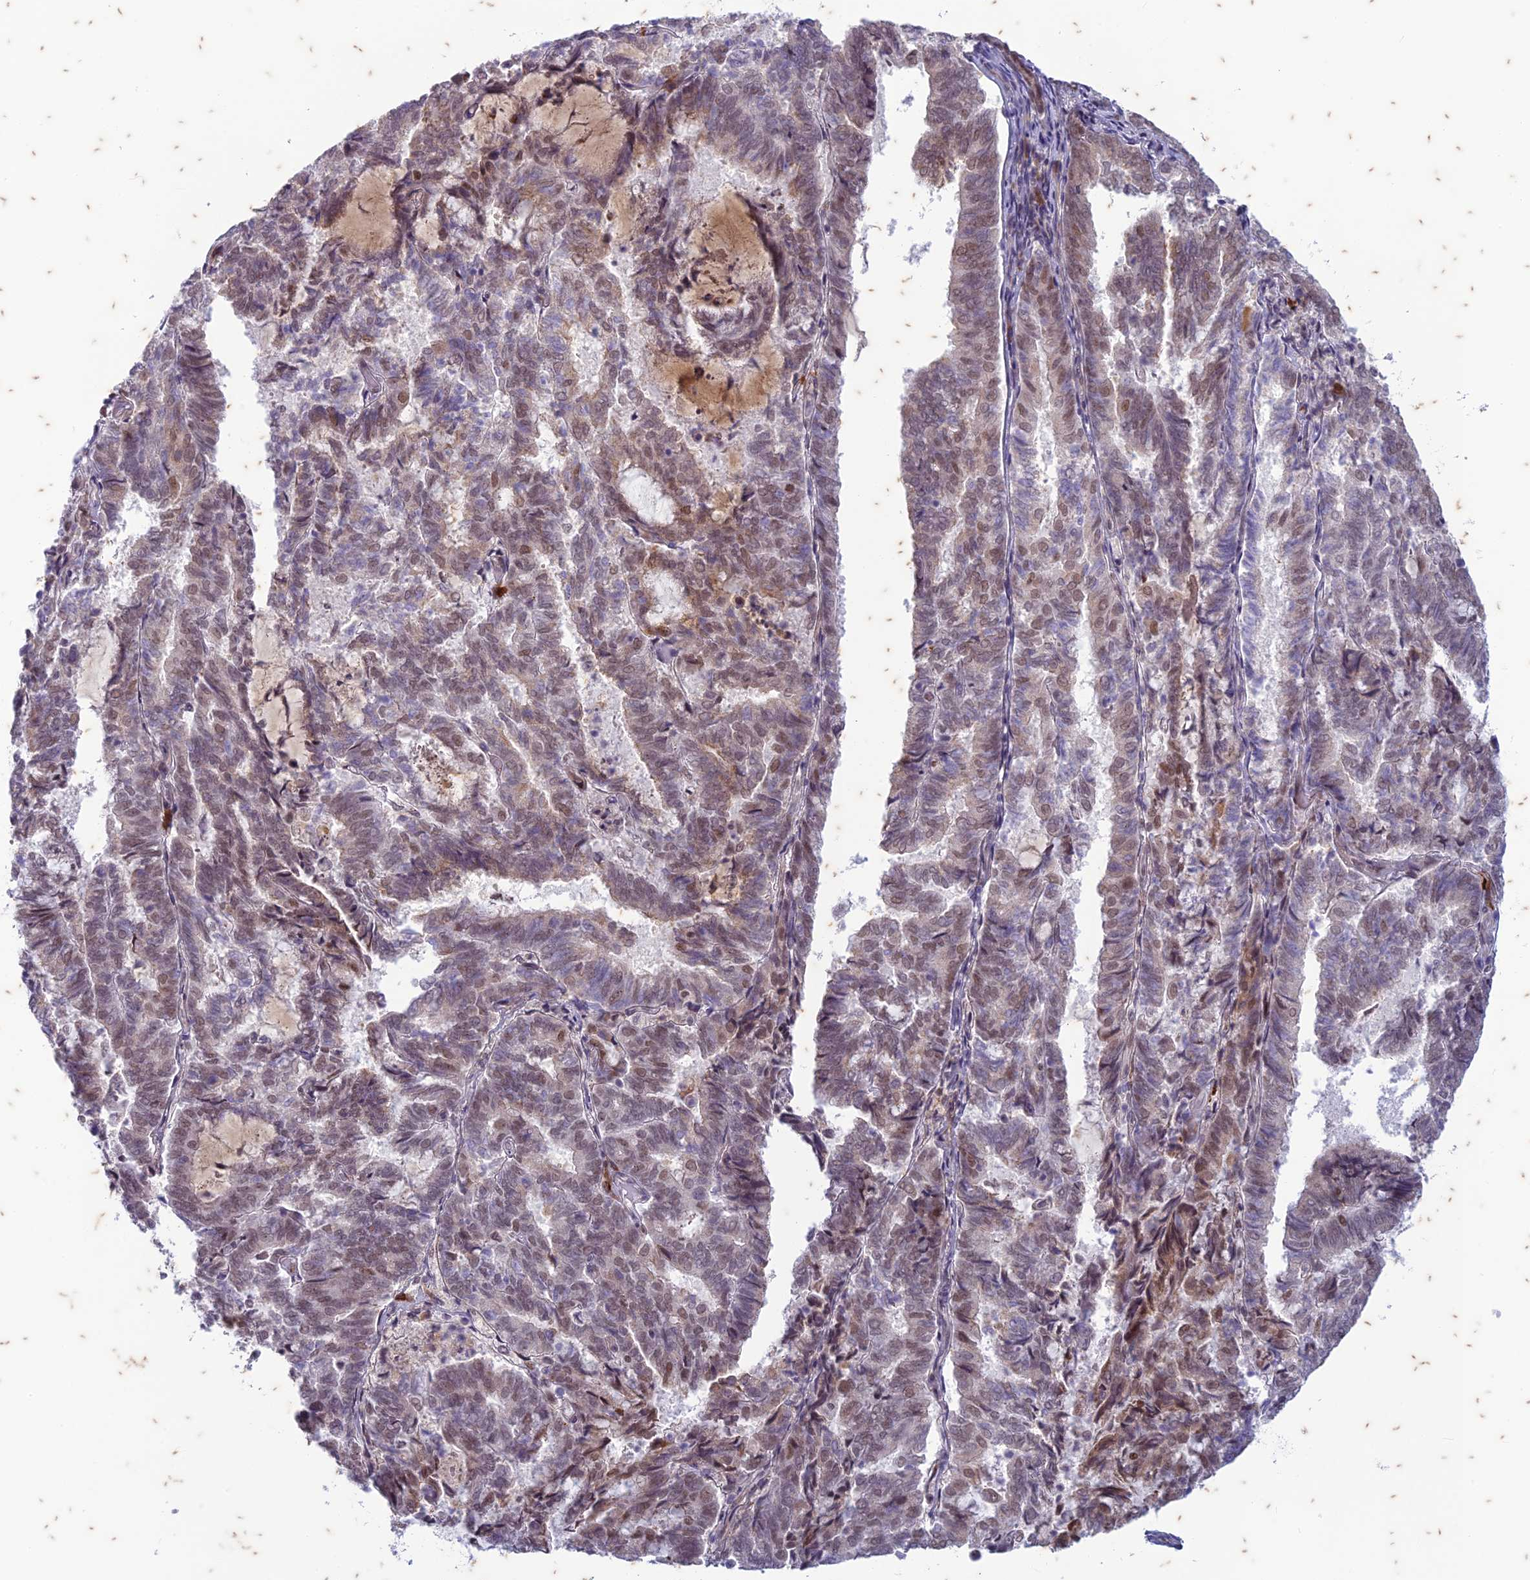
{"staining": {"intensity": "moderate", "quantity": "25%-75%", "location": "nuclear"}, "tissue": "endometrial cancer", "cell_type": "Tumor cells", "image_type": "cancer", "snomed": [{"axis": "morphology", "description": "Adenocarcinoma, NOS"}, {"axis": "topography", "description": "Endometrium"}], "caption": "Immunohistochemical staining of adenocarcinoma (endometrial) shows medium levels of moderate nuclear protein positivity in about 25%-75% of tumor cells.", "gene": "PABPN1L", "patient": {"sex": "female", "age": 80}}